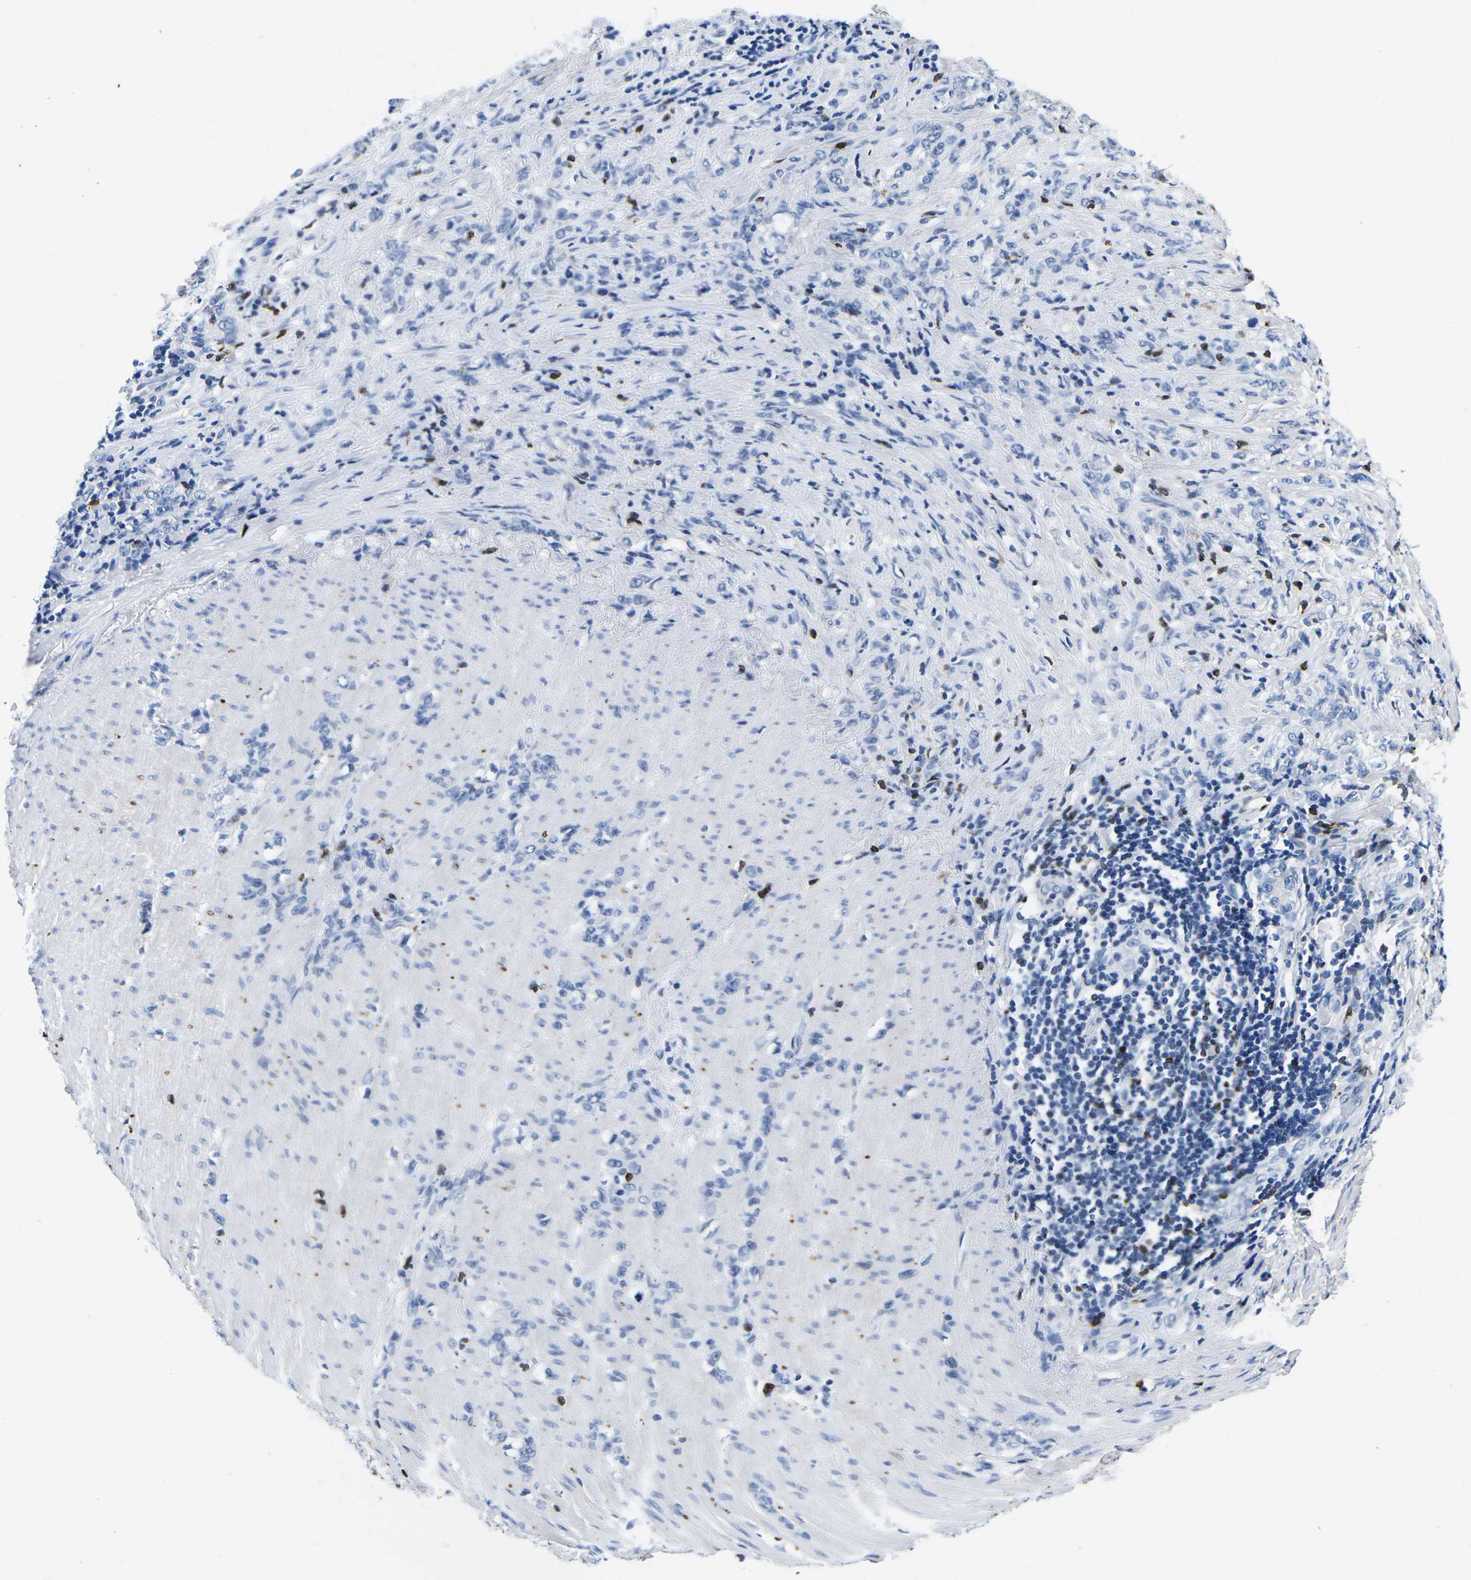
{"staining": {"intensity": "negative", "quantity": "none", "location": "none"}, "tissue": "stomach cancer", "cell_type": "Tumor cells", "image_type": "cancer", "snomed": [{"axis": "morphology", "description": "Adenocarcinoma, NOS"}, {"axis": "topography", "description": "Stomach, lower"}], "caption": "High magnification brightfield microscopy of stomach cancer (adenocarcinoma) stained with DAB (brown) and counterstained with hematoxylin (blue): tumor cells show no significant staining.", "gene": "CTSW", "patient": {"sex": "male", "age": 88}}